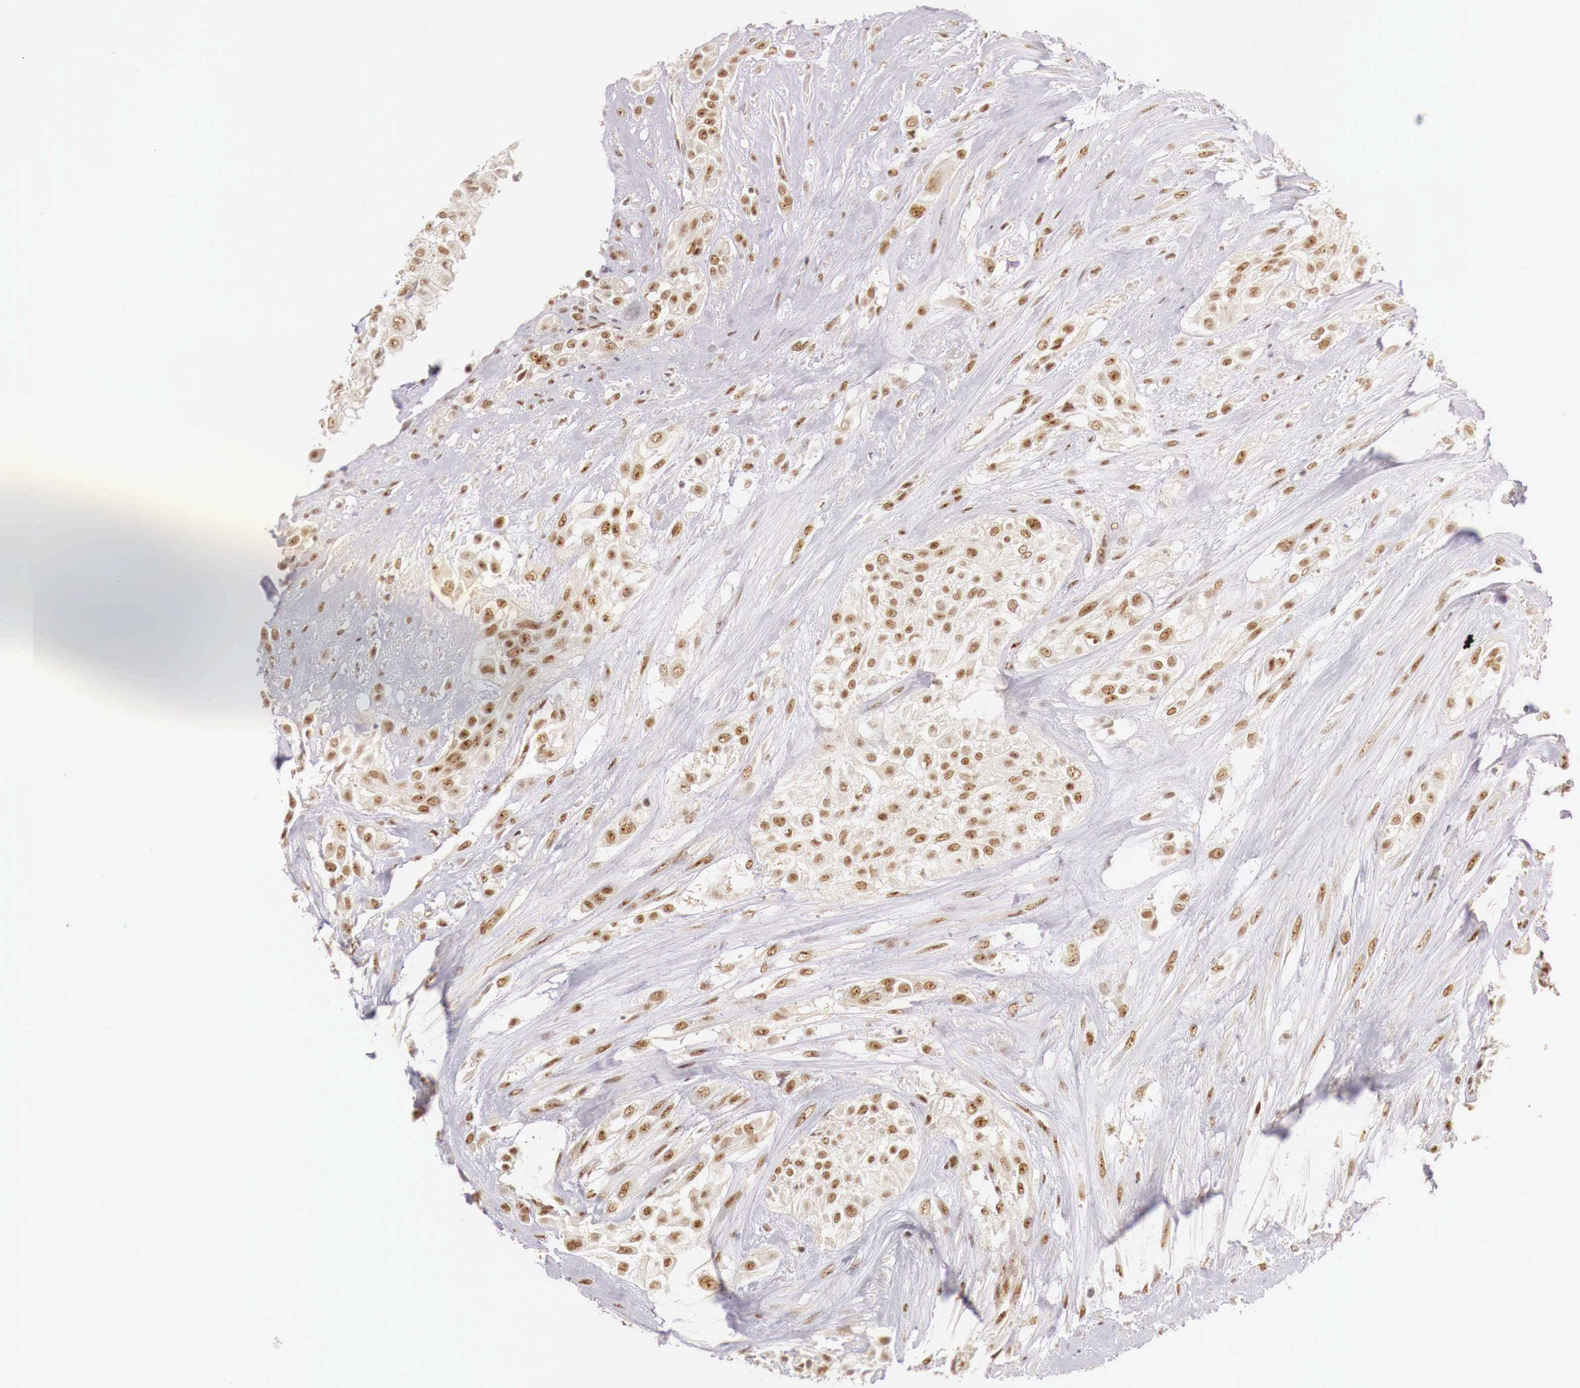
{"staining": {"intensity": "weak", "quantity": ">75%", "location": "cytoplasmic/membranous,nuclear"}, "tissue": "urothelial cancer", "cell_type": "Tumor cells", "image_type": "cancer", "snomed": [{"axis": "morphology", "description": "Urothelial carcinoma, High grade"}, {"axis": "topography", "description": "Urinary bladder"}], "caption": "Protein staining shows weak cytoplasmic/membranous and nuclear expression in about >75% of tumor cells in urothelial cancer.", "gene": "GPKOW", "patient": {"sex": "male", "age": 57}}